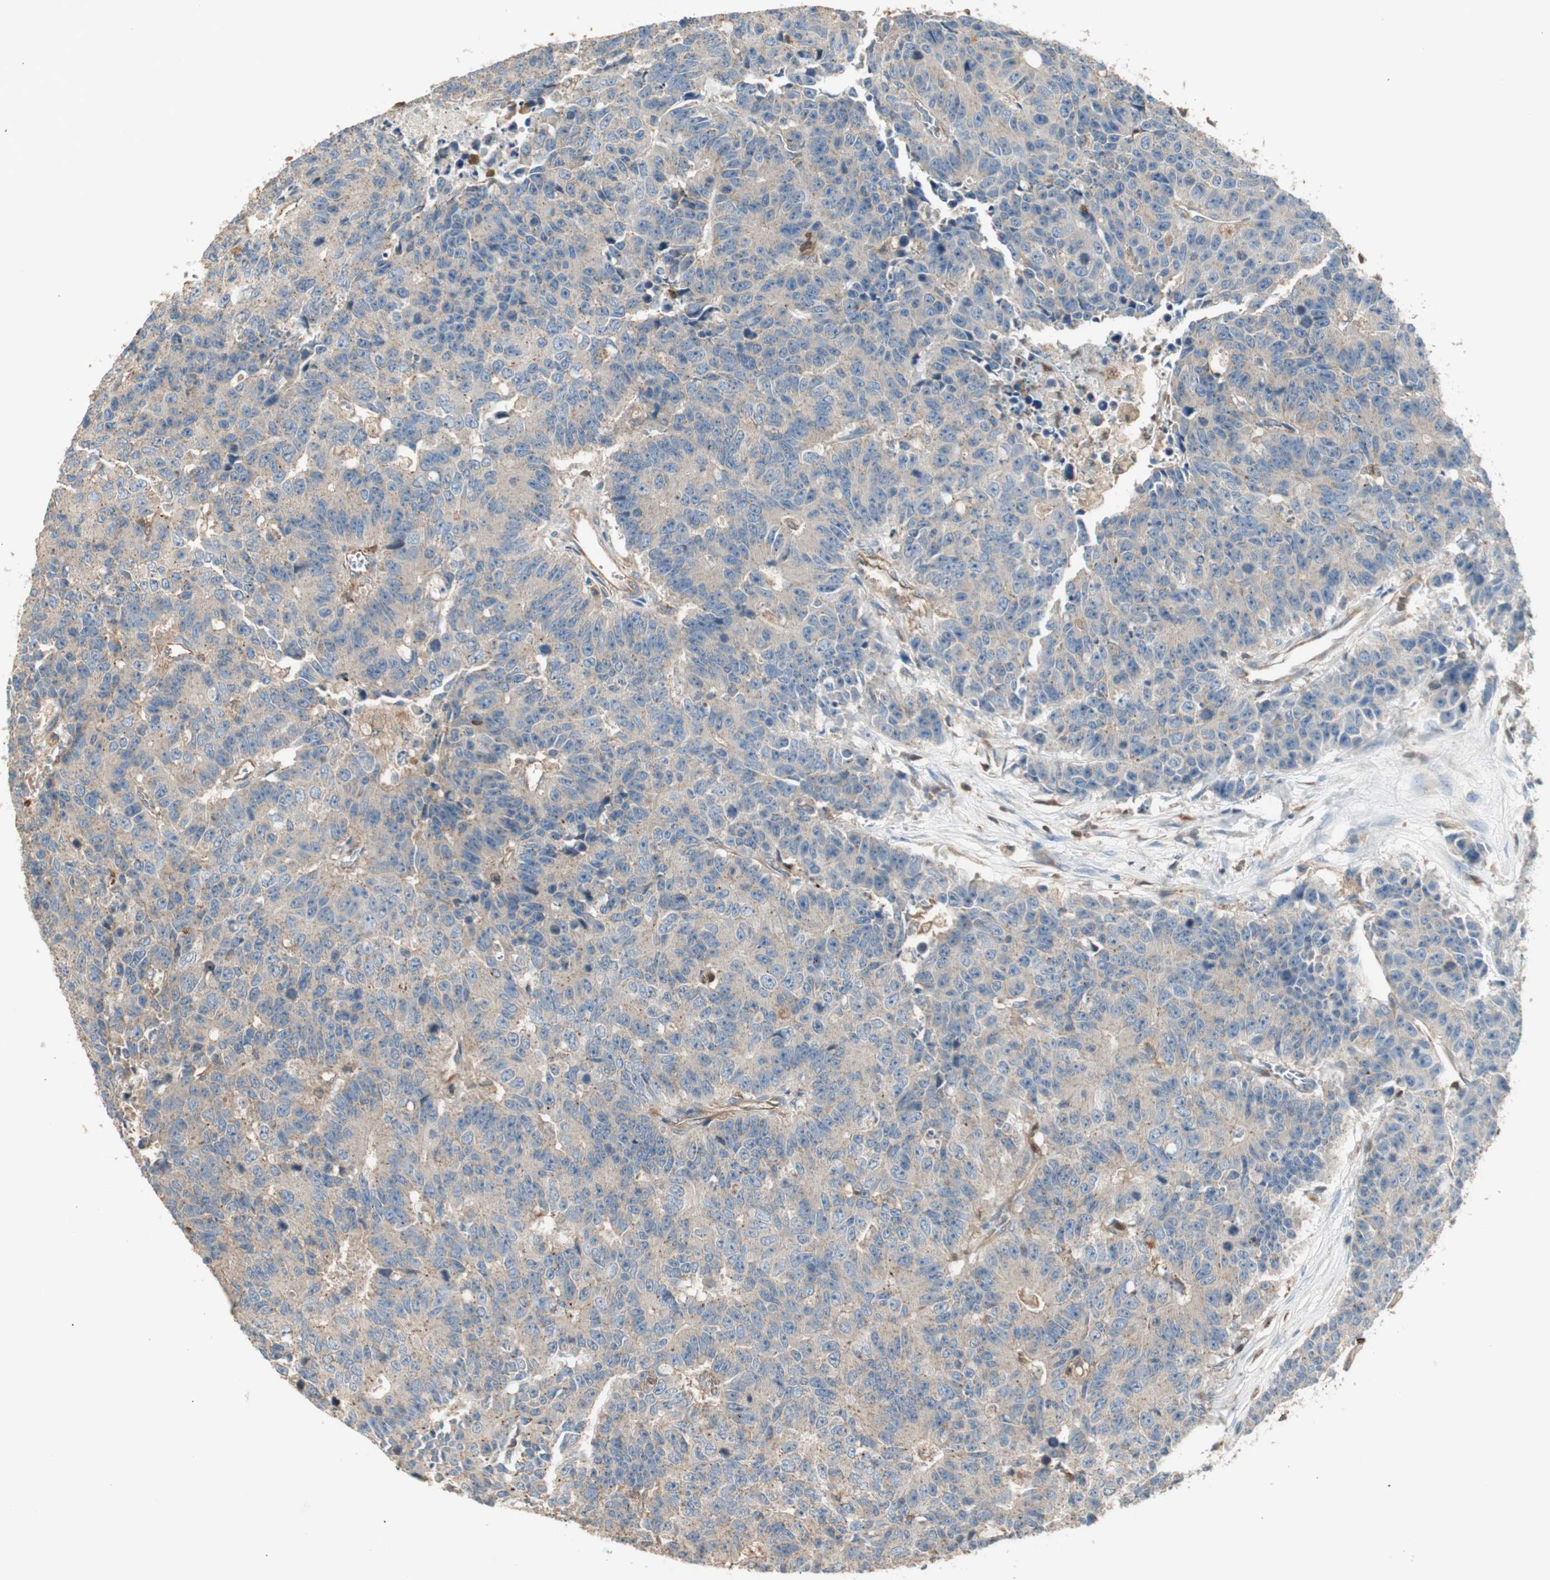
{"staining": {"intensity": "weak", "quantity": ">75%", "location": "cytoplasmic/membranous"}, "tissue": "colorectal cancer", "cell_type": "Tumor cells", "image_type": "cancer", "snomed": [{"axis": "morphology", "description": "Adenocarcinoma, NOS"}, {"axis": "topography", "description": "Colon"}], "caption": "A brown stain highlights weak cytoplasmic/membranous positivity of a protein in human colorectal cancer tumor cells. The staining was performed using DAB (3,3'-diaminobenzidine), with brown indicating positive protein expression. Nuclei are stained blue with hematoxylin.", "gene": "CRLF3", "patient": {"sex": "female", "age": 86}}